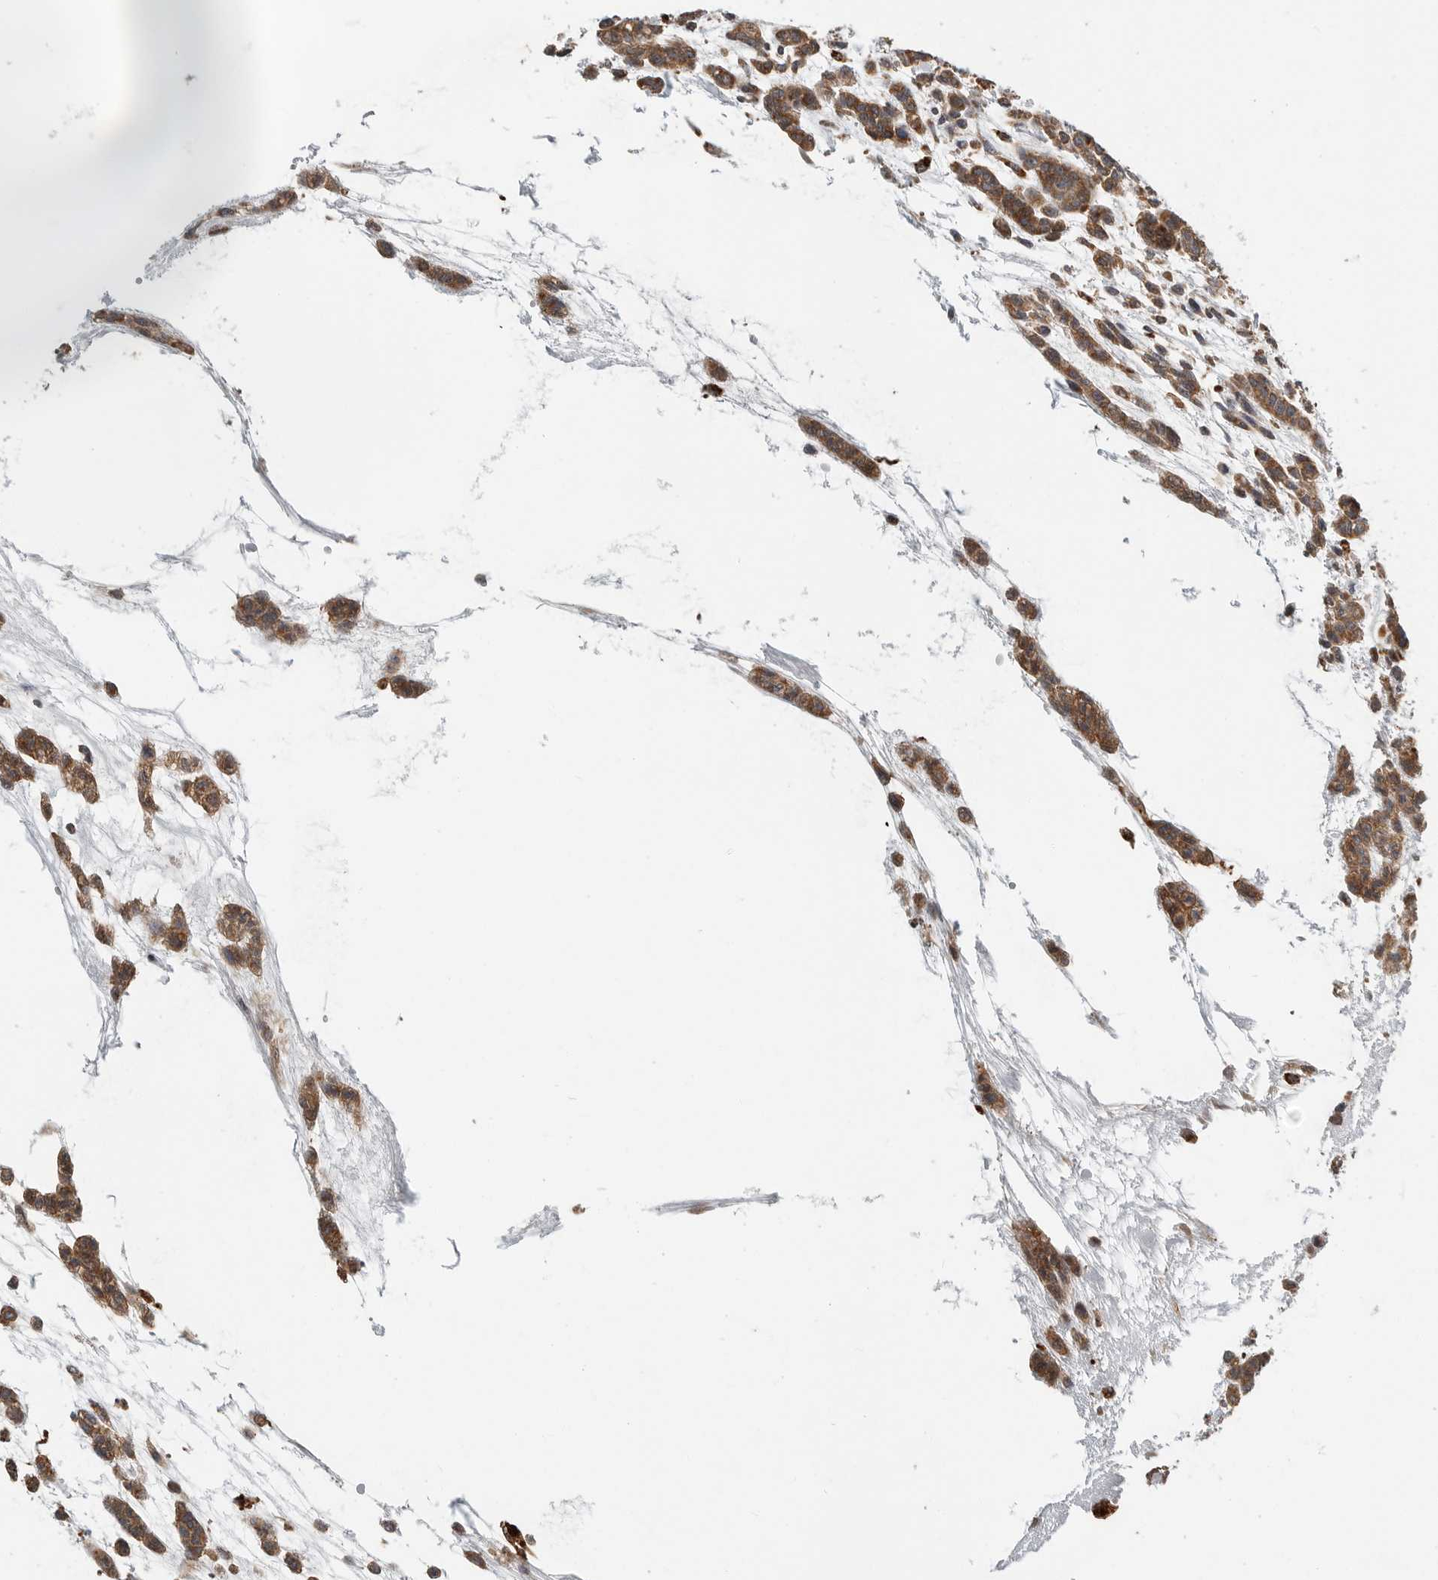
{"staining": {"intensity": "moderate", "quantity": ">75%", "location": "cytoplasmic/membranous"}, "tissue": "head and neck cancer", "cell_type": "Tumor cells", "image_type": "cancer", "snomed": [{"axis": "morphology", "description": "Adenocarcinoma, NOS"}, {"axis": "morphology", "description": "Adenoma, NOS"}, {"axis": "topography", "description": "Head-Neck"}], "caption": "The histopathology image reveals a brown stain indicating the presence of a protein in the cytoplasmic/membranous of tumor cells in adenocarcinoma (head and neck). (brown staining indicates protein expression, while blue staining denotes nuclei).", "gene": "STRAP", "patient": {"sex": "female", "age": 55}}